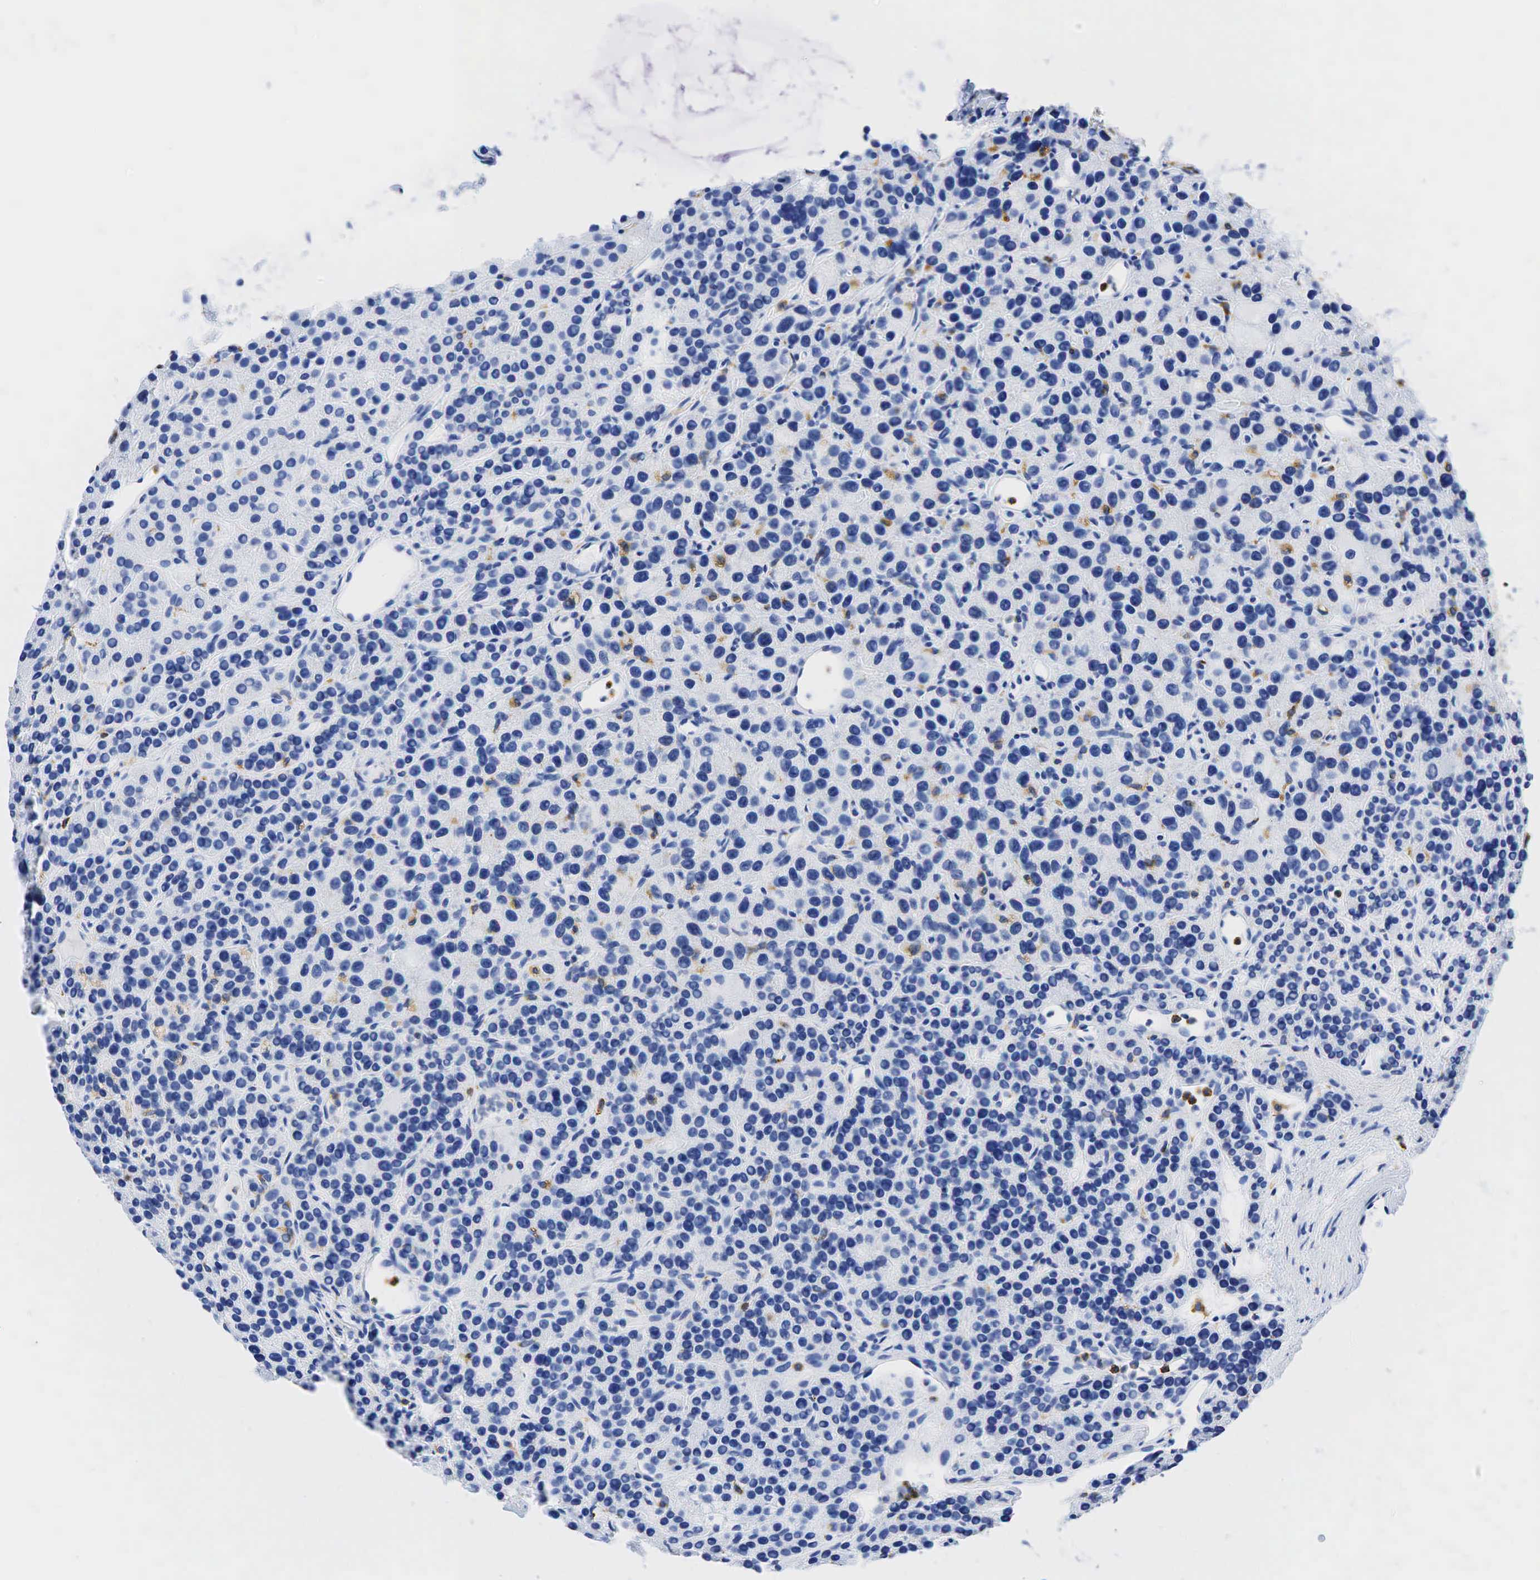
{"staining": {"intensity": "negative", "quantity": "none", "location": "none"}, "tissue": "parathyroid gland", "cell_type": "Glandular cells", "image_type": "normal", "snomed": [{"axis": "morphology", "description": "Normal tissue, NOS"}, {"axis": "topography", "description": "Parathyroid gland"}], "caption": "Micrograph shows no significant protein expression in glandular cells of normal parathyroid gland.", "gene": "CD68", "patient": {"sex": "female", "age": 64}}